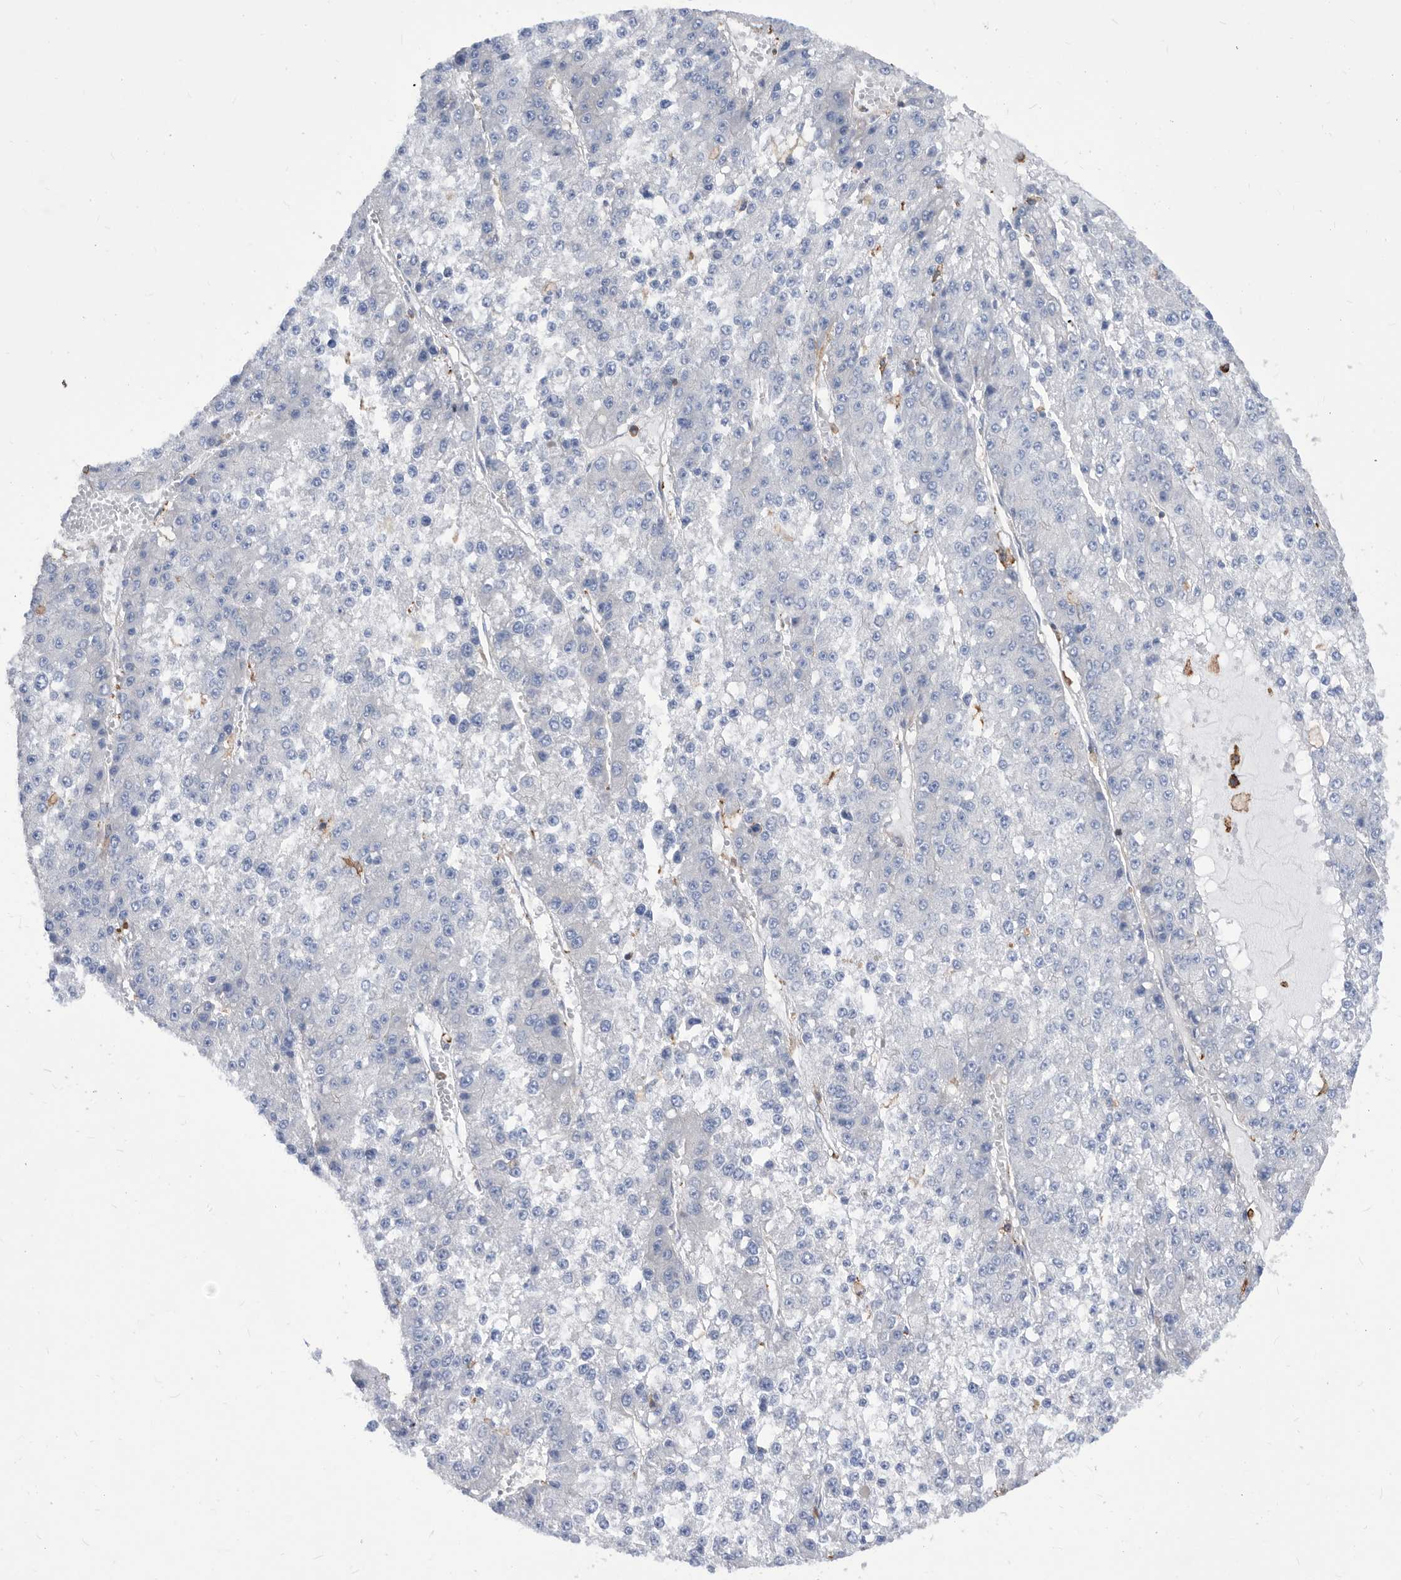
{"staining": {"intensity": "negative", "quantity": "none", "location": "none"}, "tissue": "liver cancer", "cell_type": "Tumor cells", "image_type": "cancer", "snomed": [{"axis": "morphology", "description": "Carcinoma, Hepatocellular, NOS"}, {"axis": "topography", "description": "Liver"}], "caption": "Immunohistochemistry (IHC) micrograph of human liver cancer (hepatocellular carcinoma) stained for a protein (brown), which displays no staining in tumor cells. The staining is performed using DAB brown chromogen with nuclei counter-stained in using hematoxylin.", "gene": "SMG7", "patient": {"sex": "female", "age": 73}}